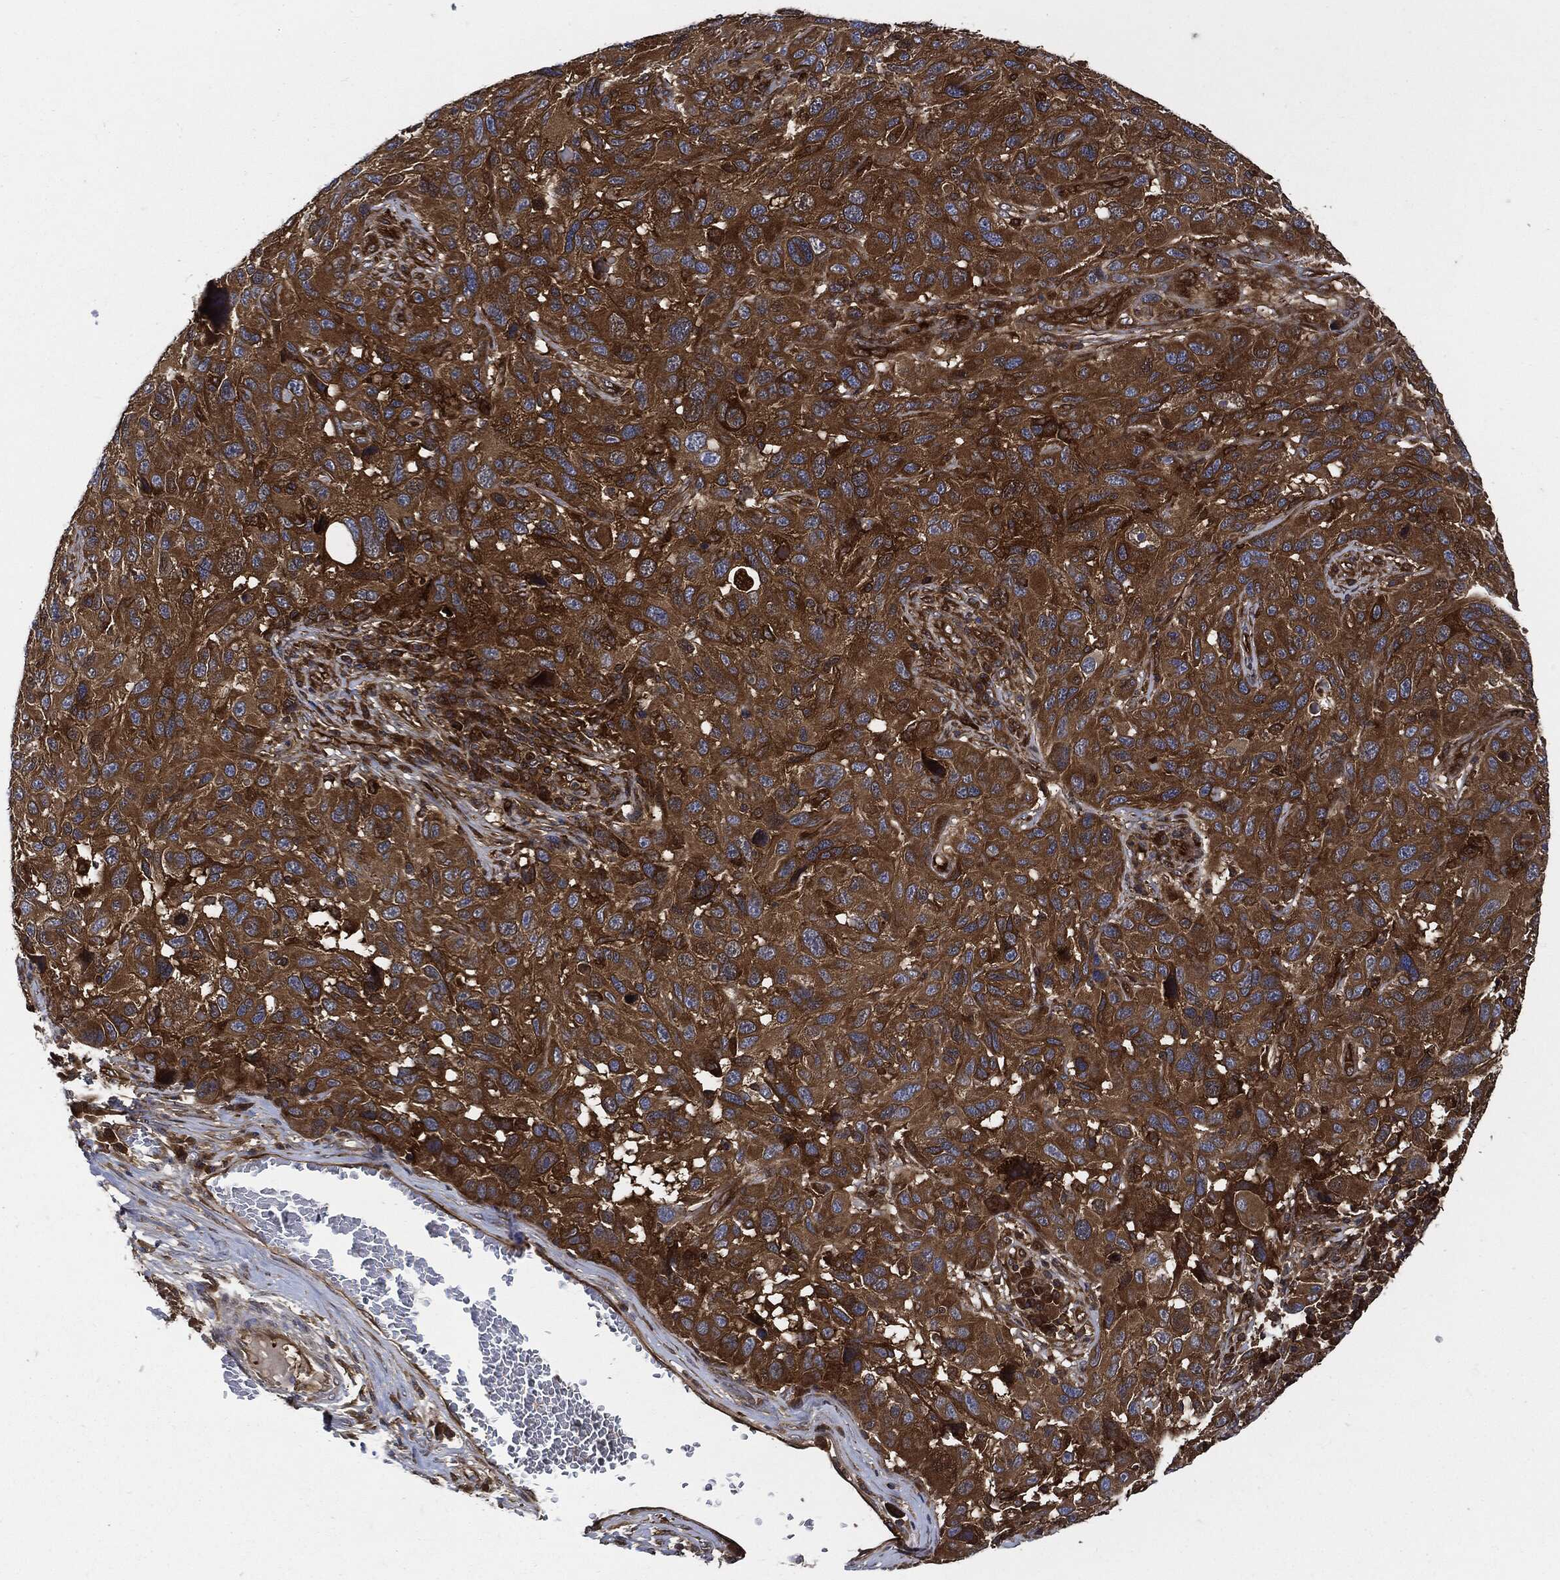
{"staining": {"intensity": "strong", "quantity": ">75%", "location": "cytoplasmic/membranous"}, "tissue": "melanoma", "cell_type": "Tumor cells", "image_type": "cancer", "snomed": [{"axis": "morphology", "description": "Malignant melanoma, NOS"}, {"axis": "topography", "description": "Skin"}], "caption": "There is high levels of strong cytoplasmic/membranous staining in tumor cells of melanoma, as demonstrated by immunohistochemical staining (brown color).", "gene": "XPNPEP1", "patient": {"sex": "male", "age": 53}}